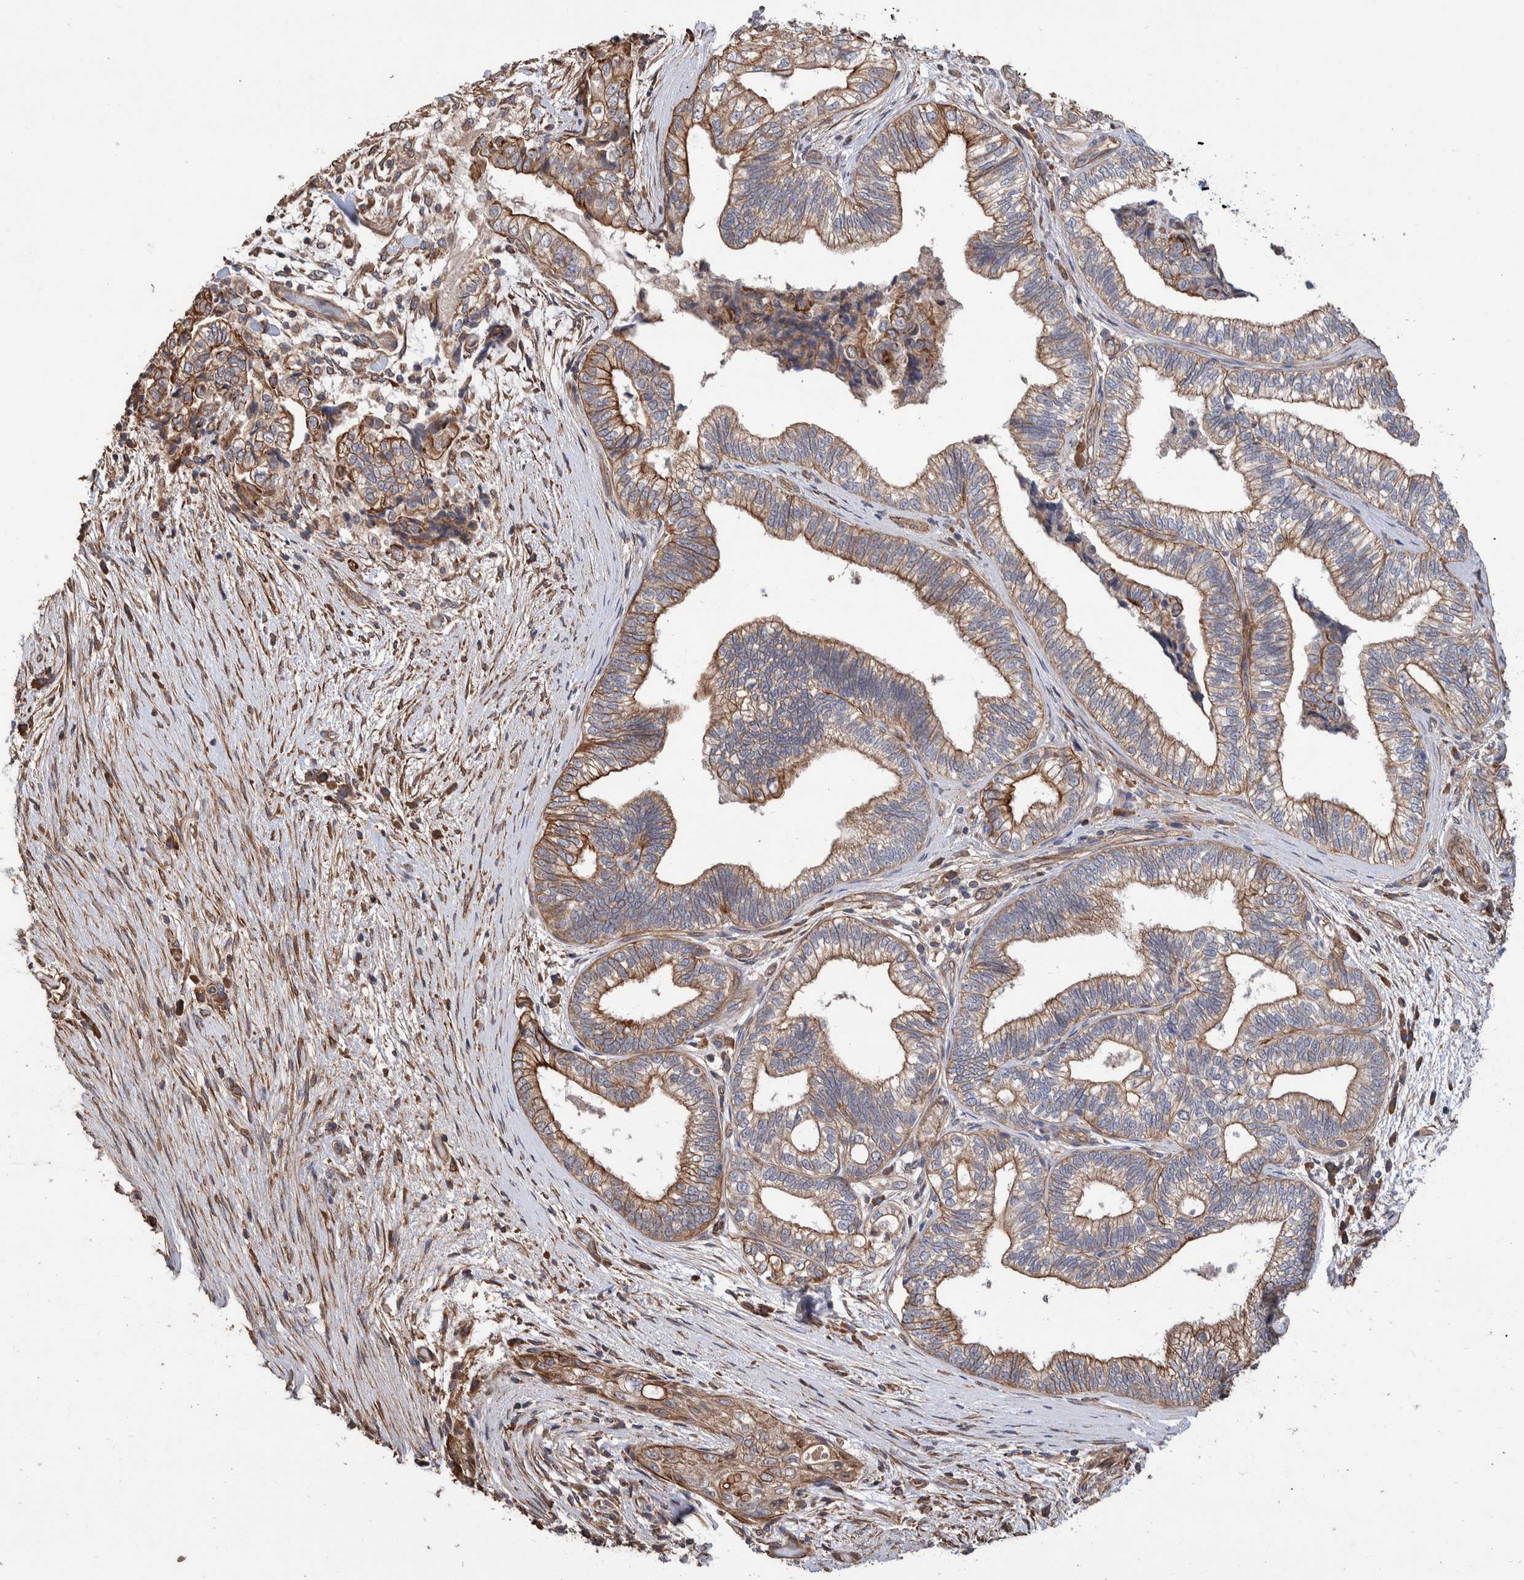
{"staining": {"intensity": "strong", "quantity": "<25%", "location": "cytoplasmic/membranous"}, "tissue": "pancreatic cancer", "cell_type": "Tumor cells", "image_type": "cancer", "snomed": [{"axis": "morphology", "description": "Adenocarcinoma, NOS"}, {"axis": "topography", "description": "Pancreas"}], "caption": "High-magnification brightfield microscopy of pancreatic cancer (adenocarcinoma) stained with DAB (brown) and counterstained with hematoxylin (blue). tumor cells exhibit strong cytoplasmic/membranous expression is appreciated in approximately<25% of cells. The protein is shown in brown color, while the nuclei are stained blue.", "gene": "SLC45A4", "patient": {"sex": "male", "age": 72}}